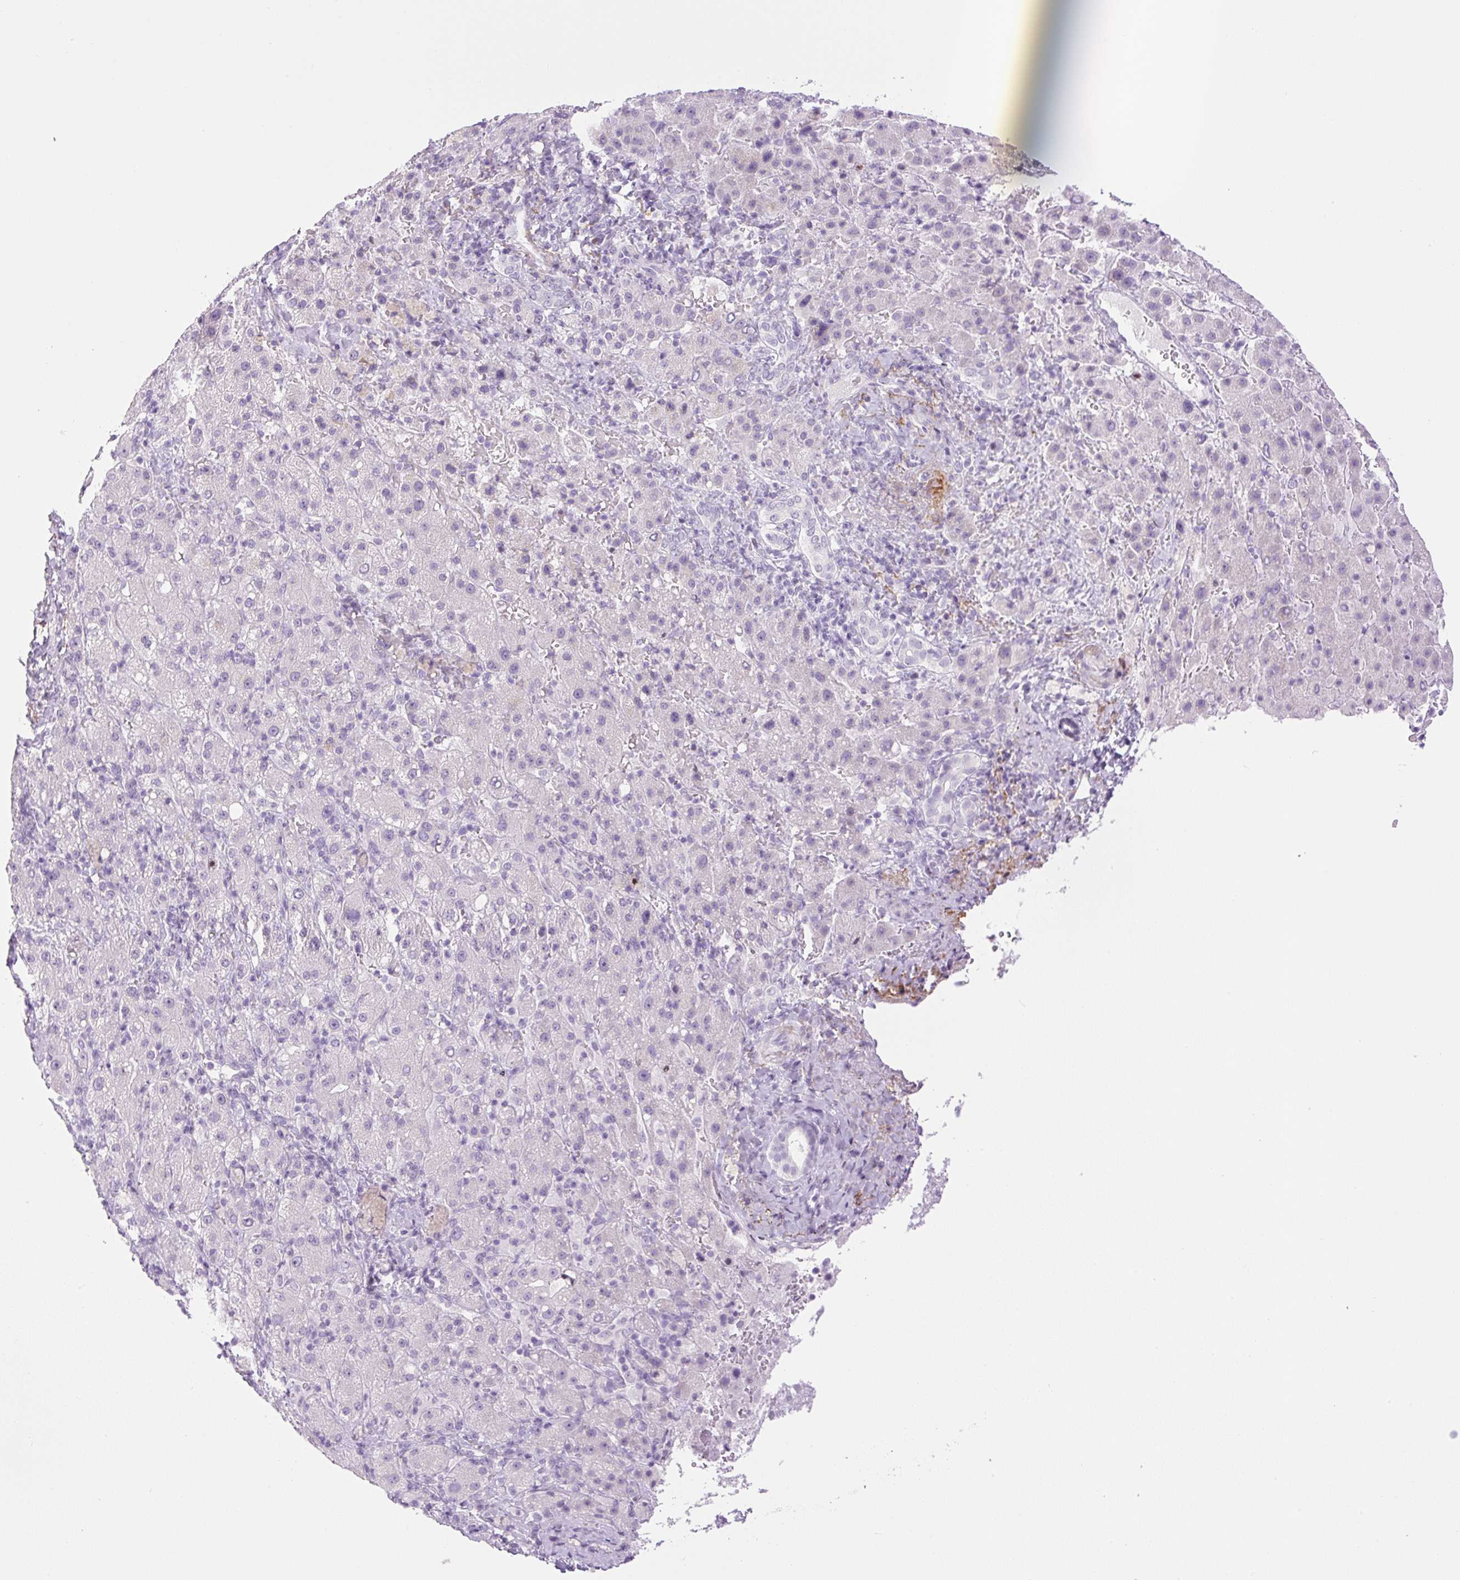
{"staining": {"intensity": "negative", "quantity": "none", "location": "none"}, "tissue": "liver cancer", "cell_type": "Tumor cells", "image_type": "cancer", "snomed": [{"axis": "morphology", "description": "Carcinoma, Hepatocellular, NOS"}, {"axis": "topography", "description": "Liver"}], "caption": "High power microscopy photomicrograph of an IHC micrograph of hepatocellular carcinoma (liver), revealing no significant staining in tumor cells. (DAB (3,3'-diaminobenzidine) immunohistochemistry with hematoxylin counter stain).", "gene": "SP140L", "patient": {"sex": "female", "age": 58}}